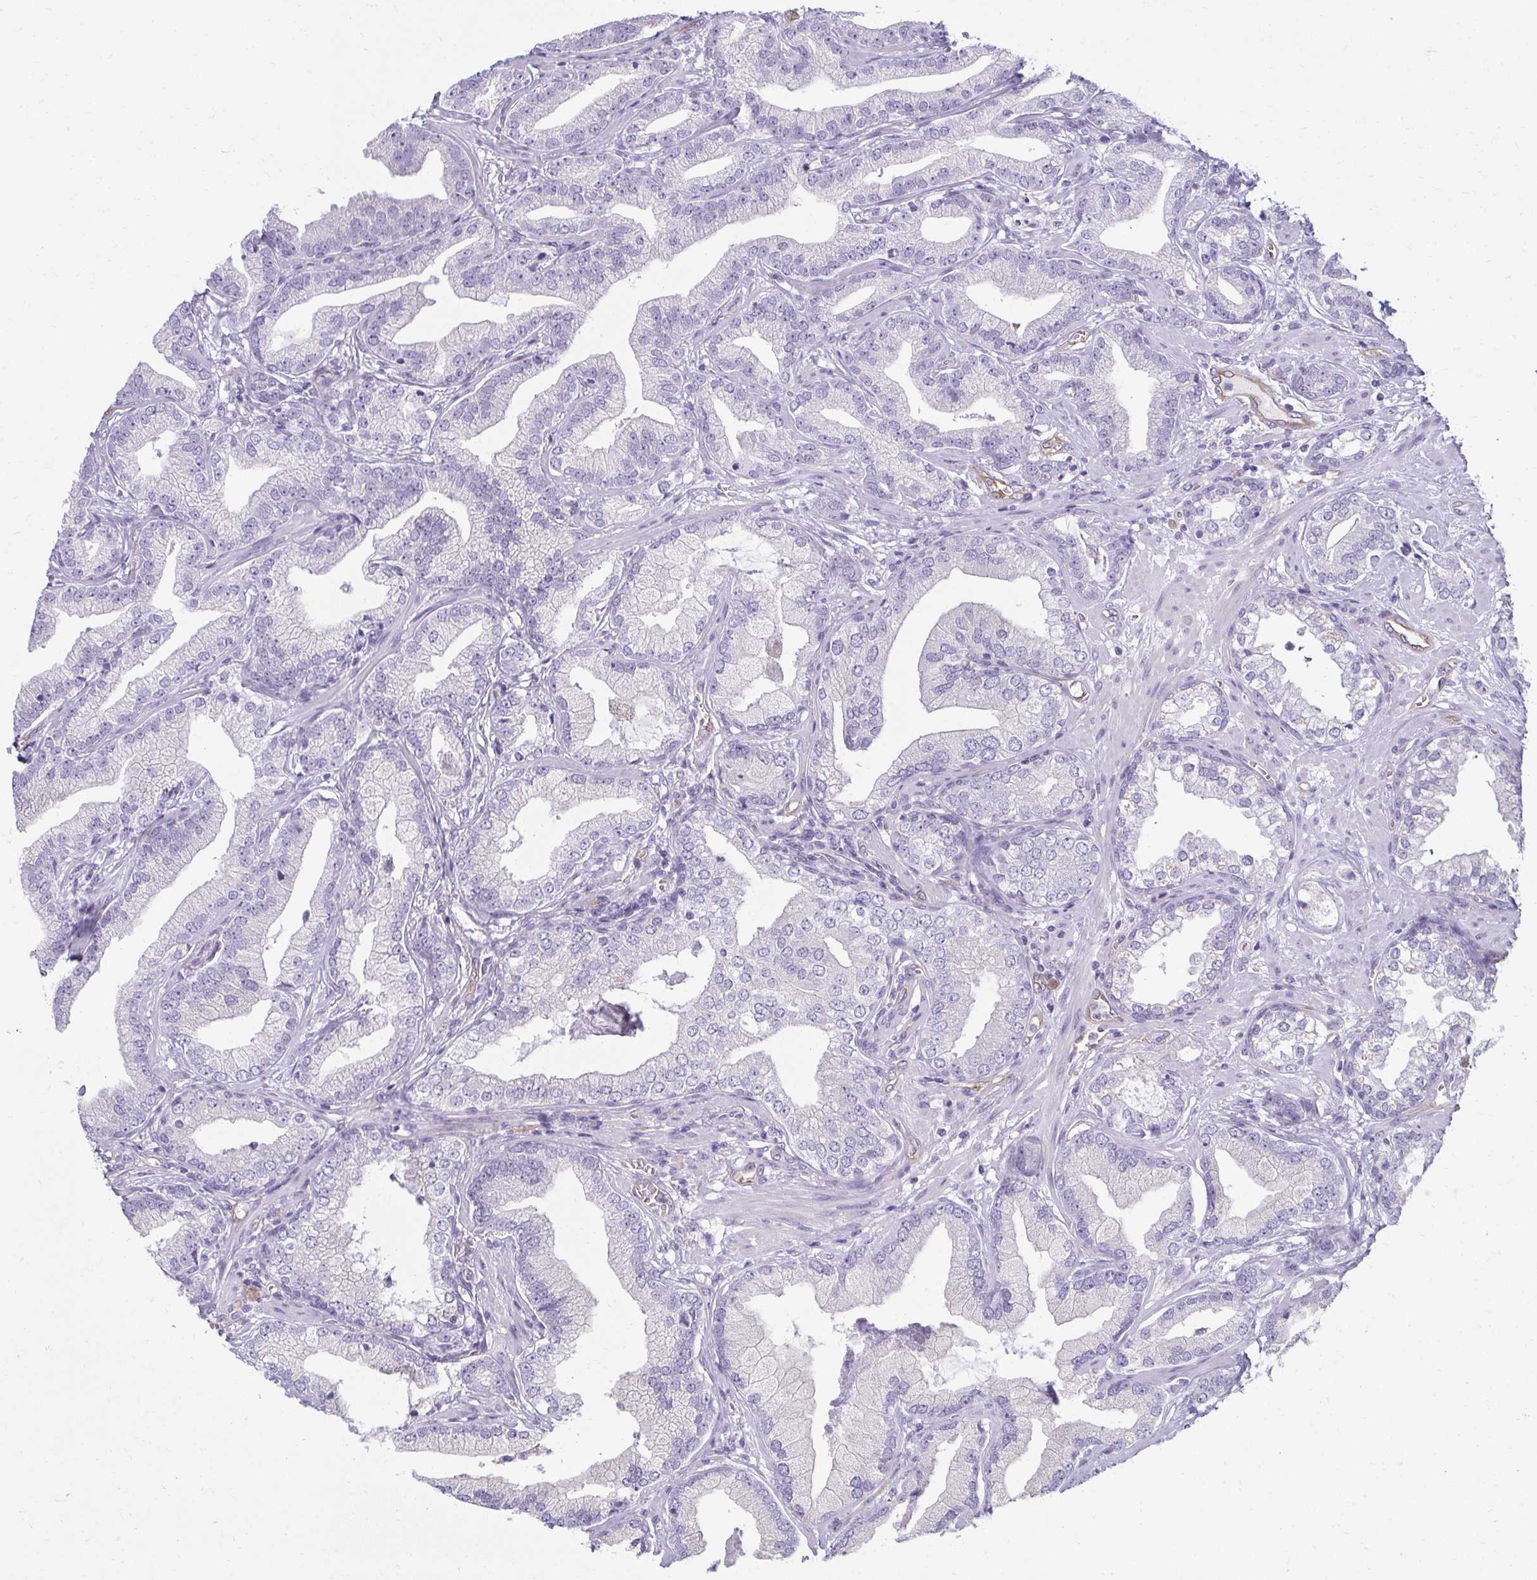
{"staining": {"intensity": "negative", "quantity": "none", "location": "none"}, "tissue": "prostate cancer", "cell_type": "Tumor cells", "image_type": "cancer", "snomed": [{"axis": "morphology", "description": "Adenocarcinoma, Low grade"}, {"axis": "topography", "description": "Prostate"}], "caption": "Tumor cells are negative for protein expression in human prostate cancer (adenocarcinoma (low-grade)).", "gene": "PDE2A", "patient": {"sex": "male", "age": 62}}